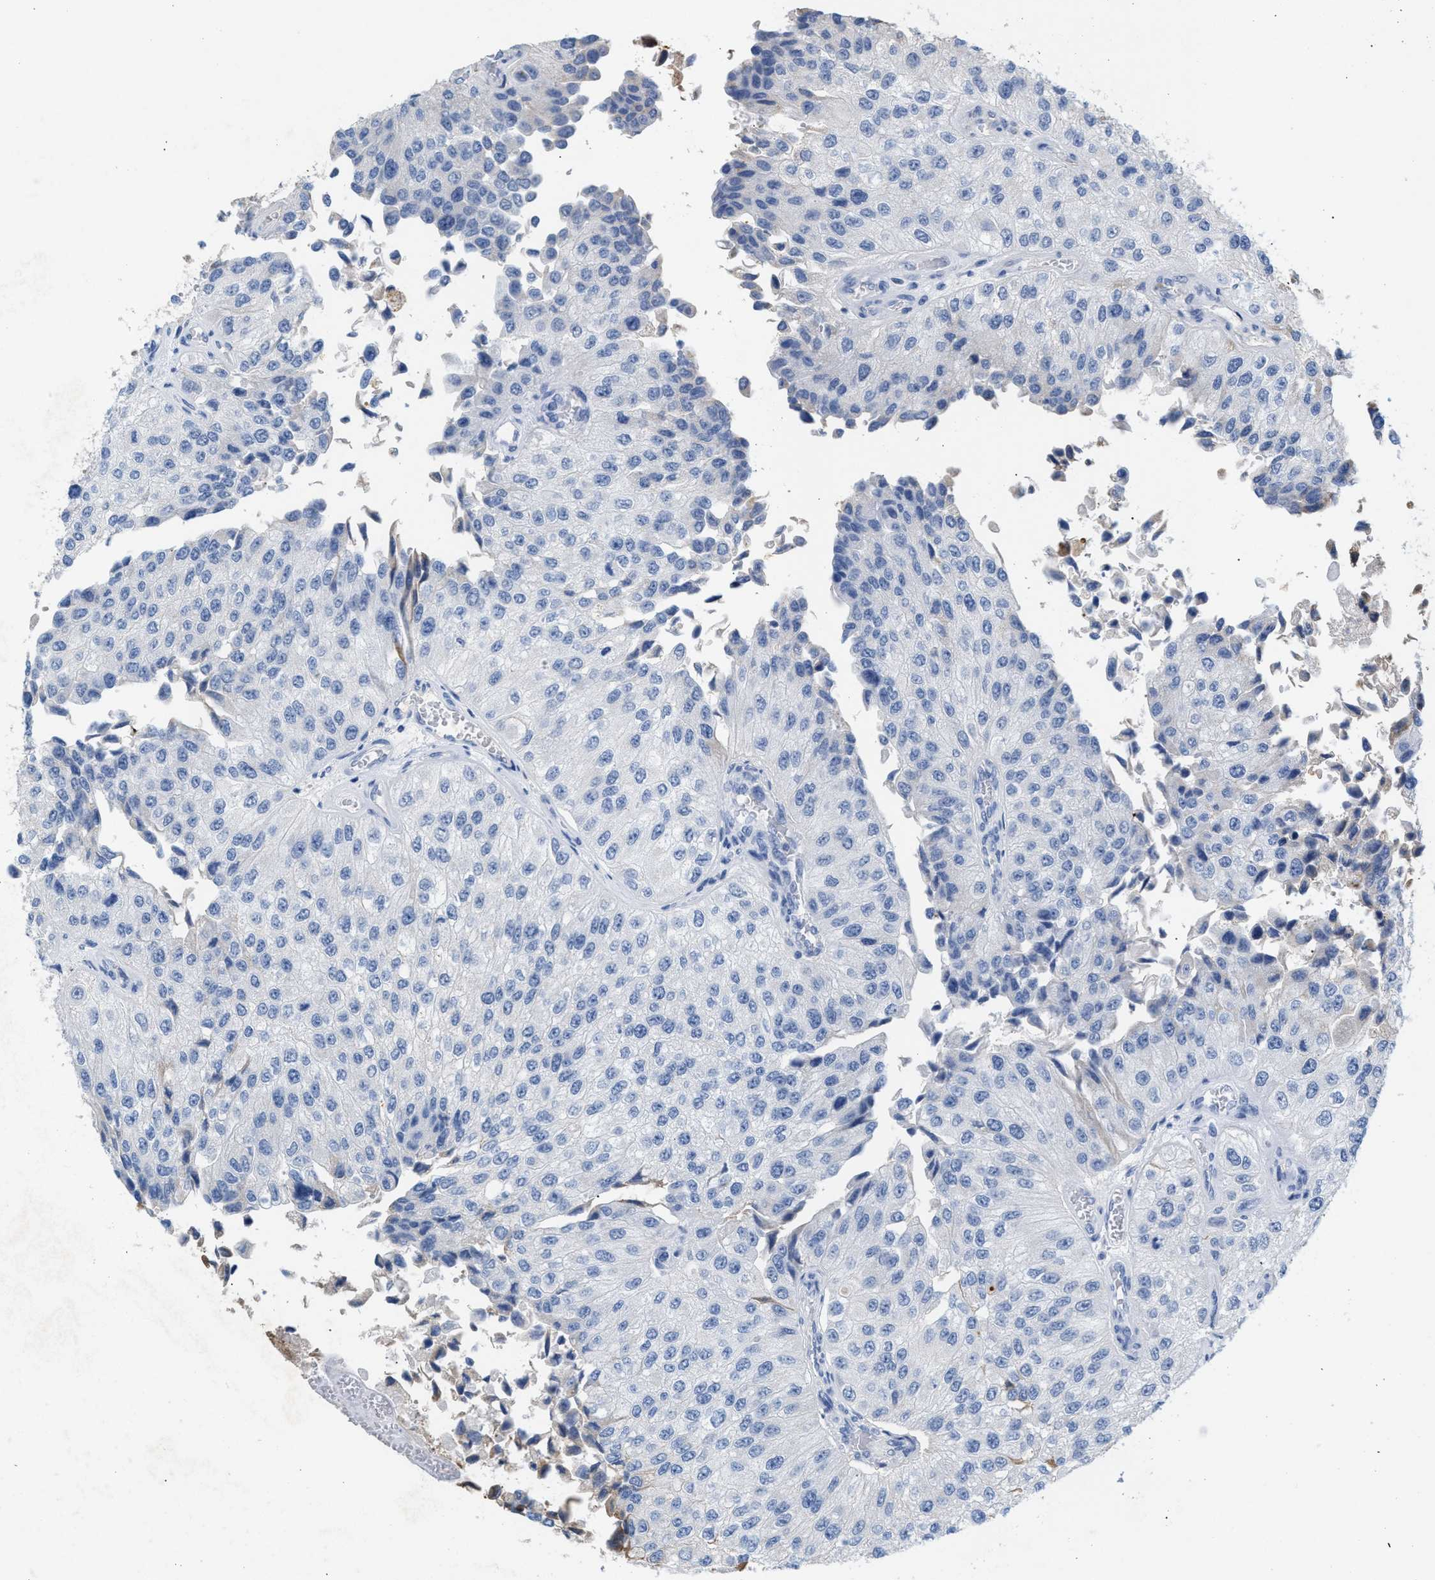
{"staining": {"intensity": "negative", "quantity": "none", "location": "none"}, "tissue": "urothelial cancer", "cell_type": "Tumor cells", "image_type": "cancer", "snomed": [{"axis": "morphology", "description": "Urothelial carcinoma, High grade"}, {"axis": "topography", "description": "Kidney"}, {"axis": "topography", "description": "Urinary bladder"}], "caption": "DAB immunohistochemical staining of human urothelial carcinoma (high-grade) exhibits no significant staining in tumor cells.", "gene": "APOH", "patient": {"sex": "male", "age": 77}}